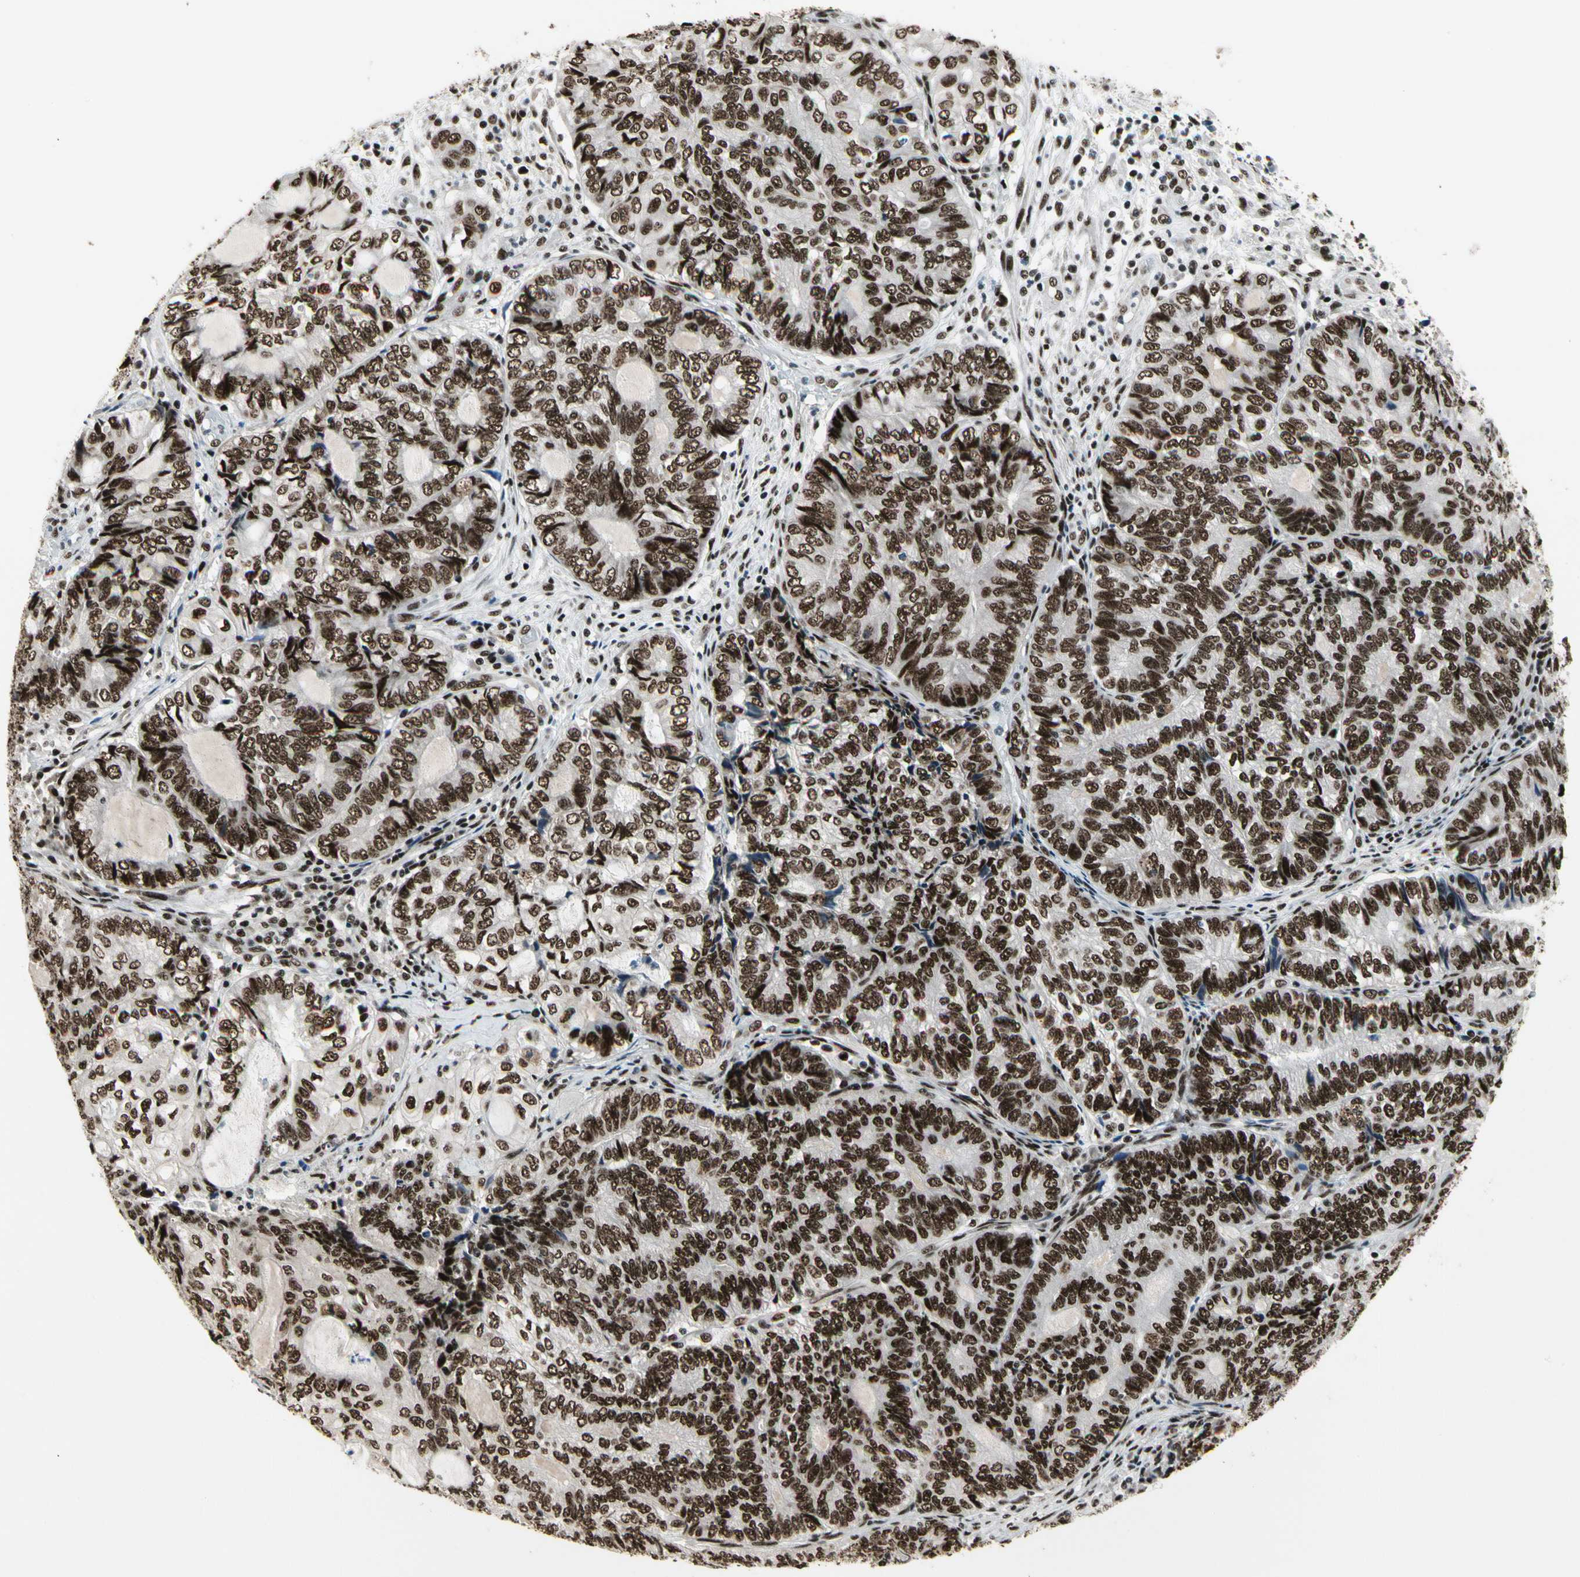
{"staining": {"intensity": "strong", "quantity": ">75%", "location": "nuclear"}, "tissue": "endometrial cancer", "cell_type": "Tumor cells", "image_type": "cancer", "snomed": [{"axis": "morphology", "description": "Adenocarcinoma, NOS"}, {"axis": "topography", "description": "Uterus"}, {"axis": "topography", "description": "Endometrium"}], "caption": "The photomicrograph displays staining of endometrial cancer, revealing strong nuclear protein expression (brown color) within tumor cells. The staining was performed using DAB, with brown indicating positive protein expression. Nuclei are stained blue with hematoxylin.", "gene": "SRSF11", "patient": {"sex": "female", "age": 70}}